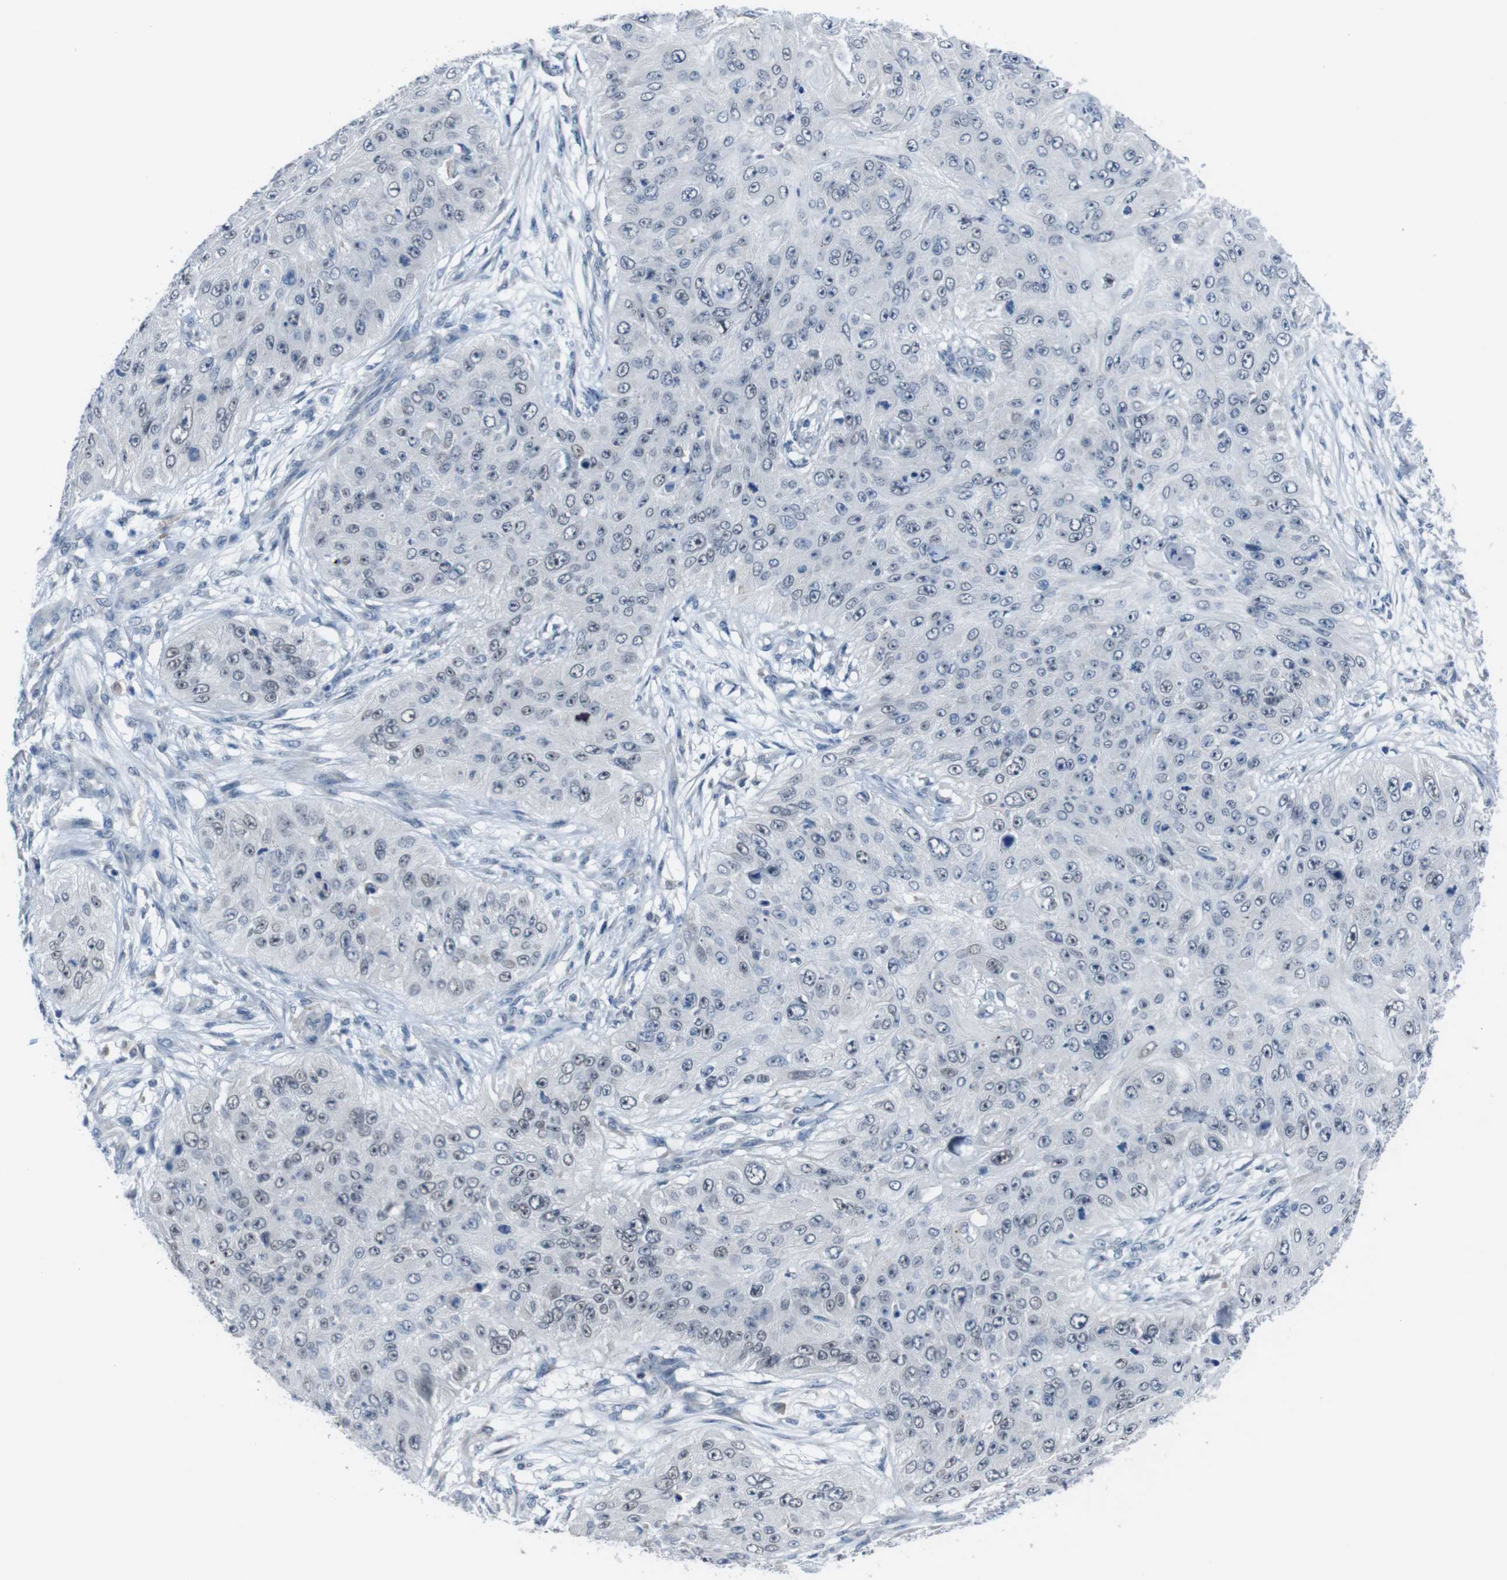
{"staining": {"intensity": "negative", "quantity": "none", "location": "none"}, "tissue": "skin cancer", "cell_type": "Tumor cells", "image_type": "cancer", "snomed": [{"axis": "morphology", "description": "Squamous cell carcinoma, NOS"}, {"axis": "topography", "description": "Skin"}], "caption": "Histopathology image shows no significant protein staining in tumor cells of squamous cell carcinoma (skin).", "gene": "CDH22", "patient": {"sex": "female", "age": 80}}